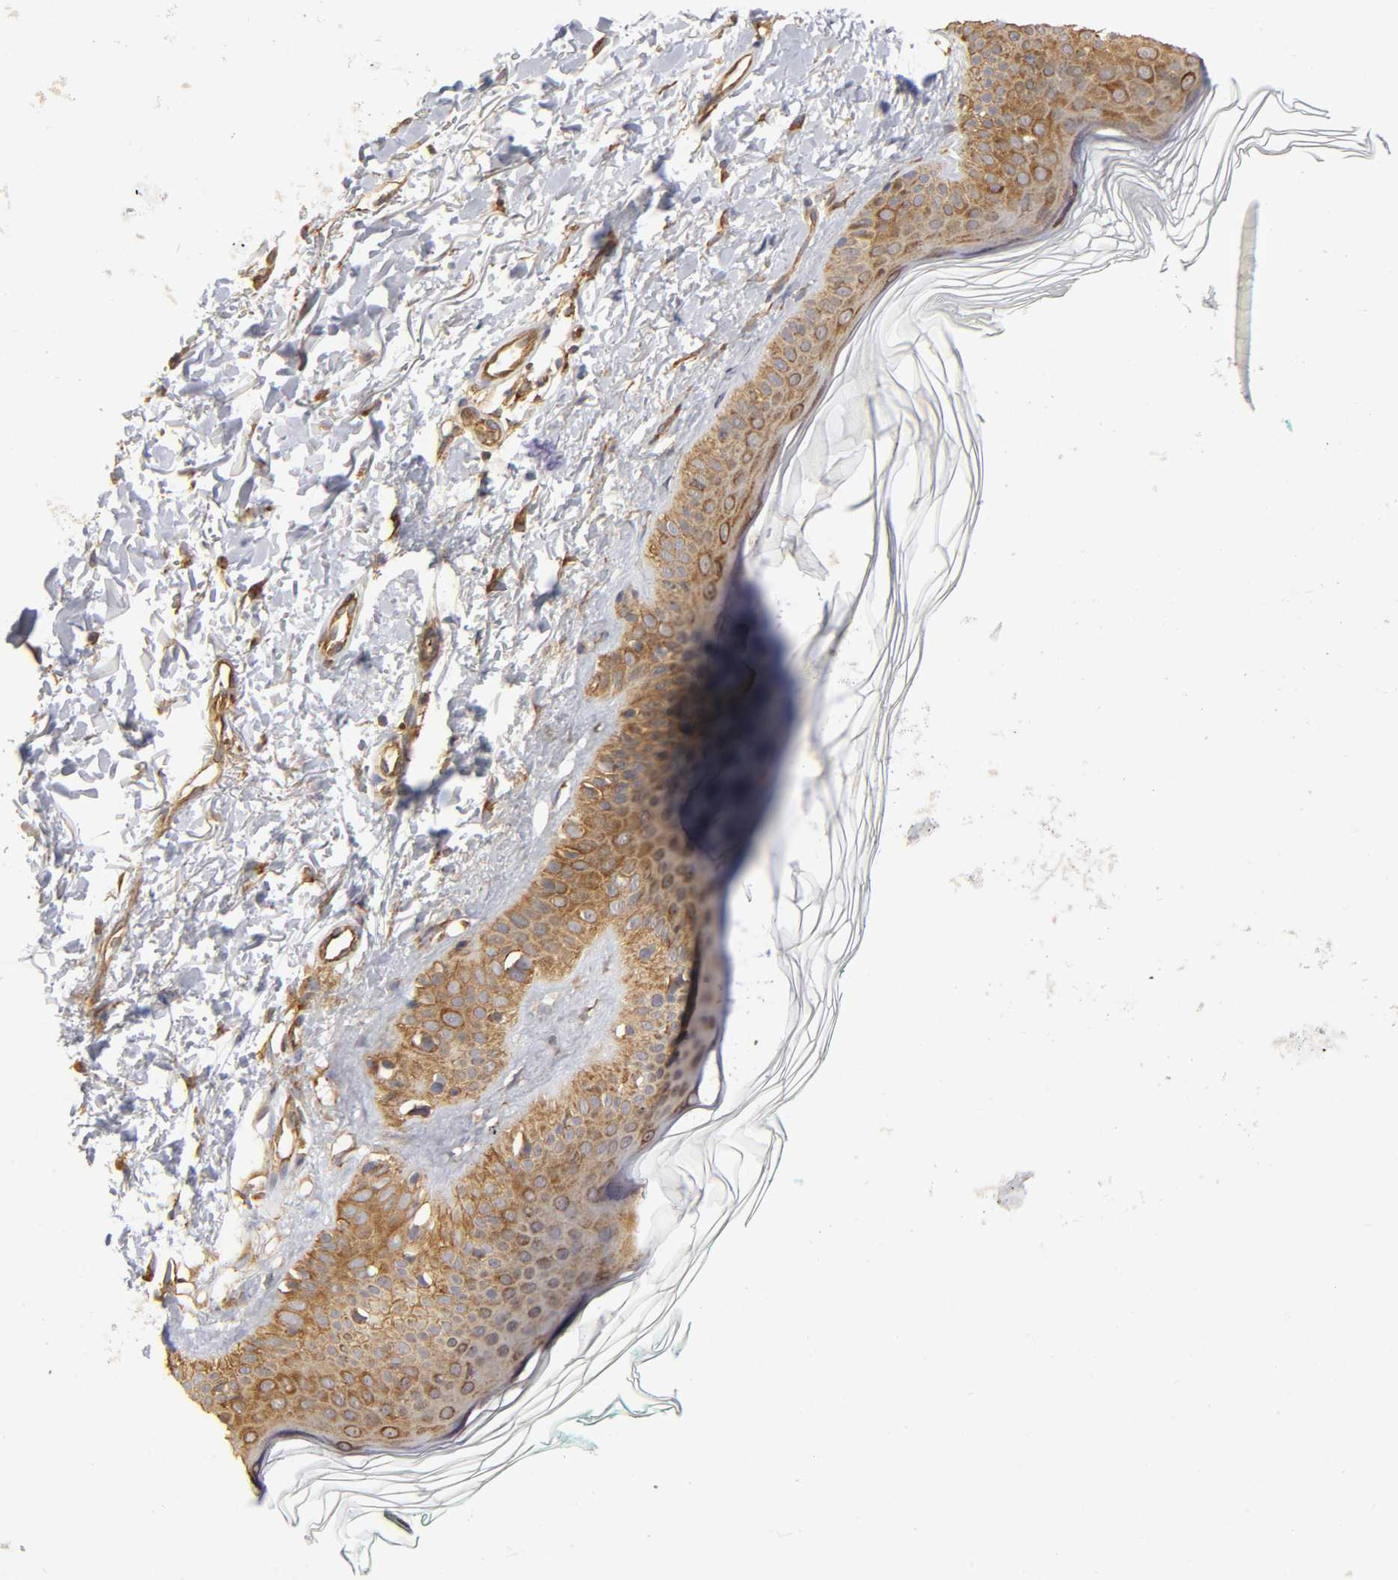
{"staining": {"intensity": "moderate", "quantity": ">75%", "location": "cytoplasmic/membranous"}, "tissue": "skin", "cell_type": "Fibroblasts", "image_type": "normal", "snomed": [{"axis": "morphology", "description": "Normal tissue, NOS"}, {"axis": "topography", "description": "Skin"}], "caption": "Skin stained with DAB IHC displays medium levels of moderate cytoplasmic/membranous expression in approximately >75% of fibroblasts. (brown staining indicates protein expression, while blue staining denotes nuclei).", "gene": "RPL14", "patient": {"sex": "male", "age": 71}}